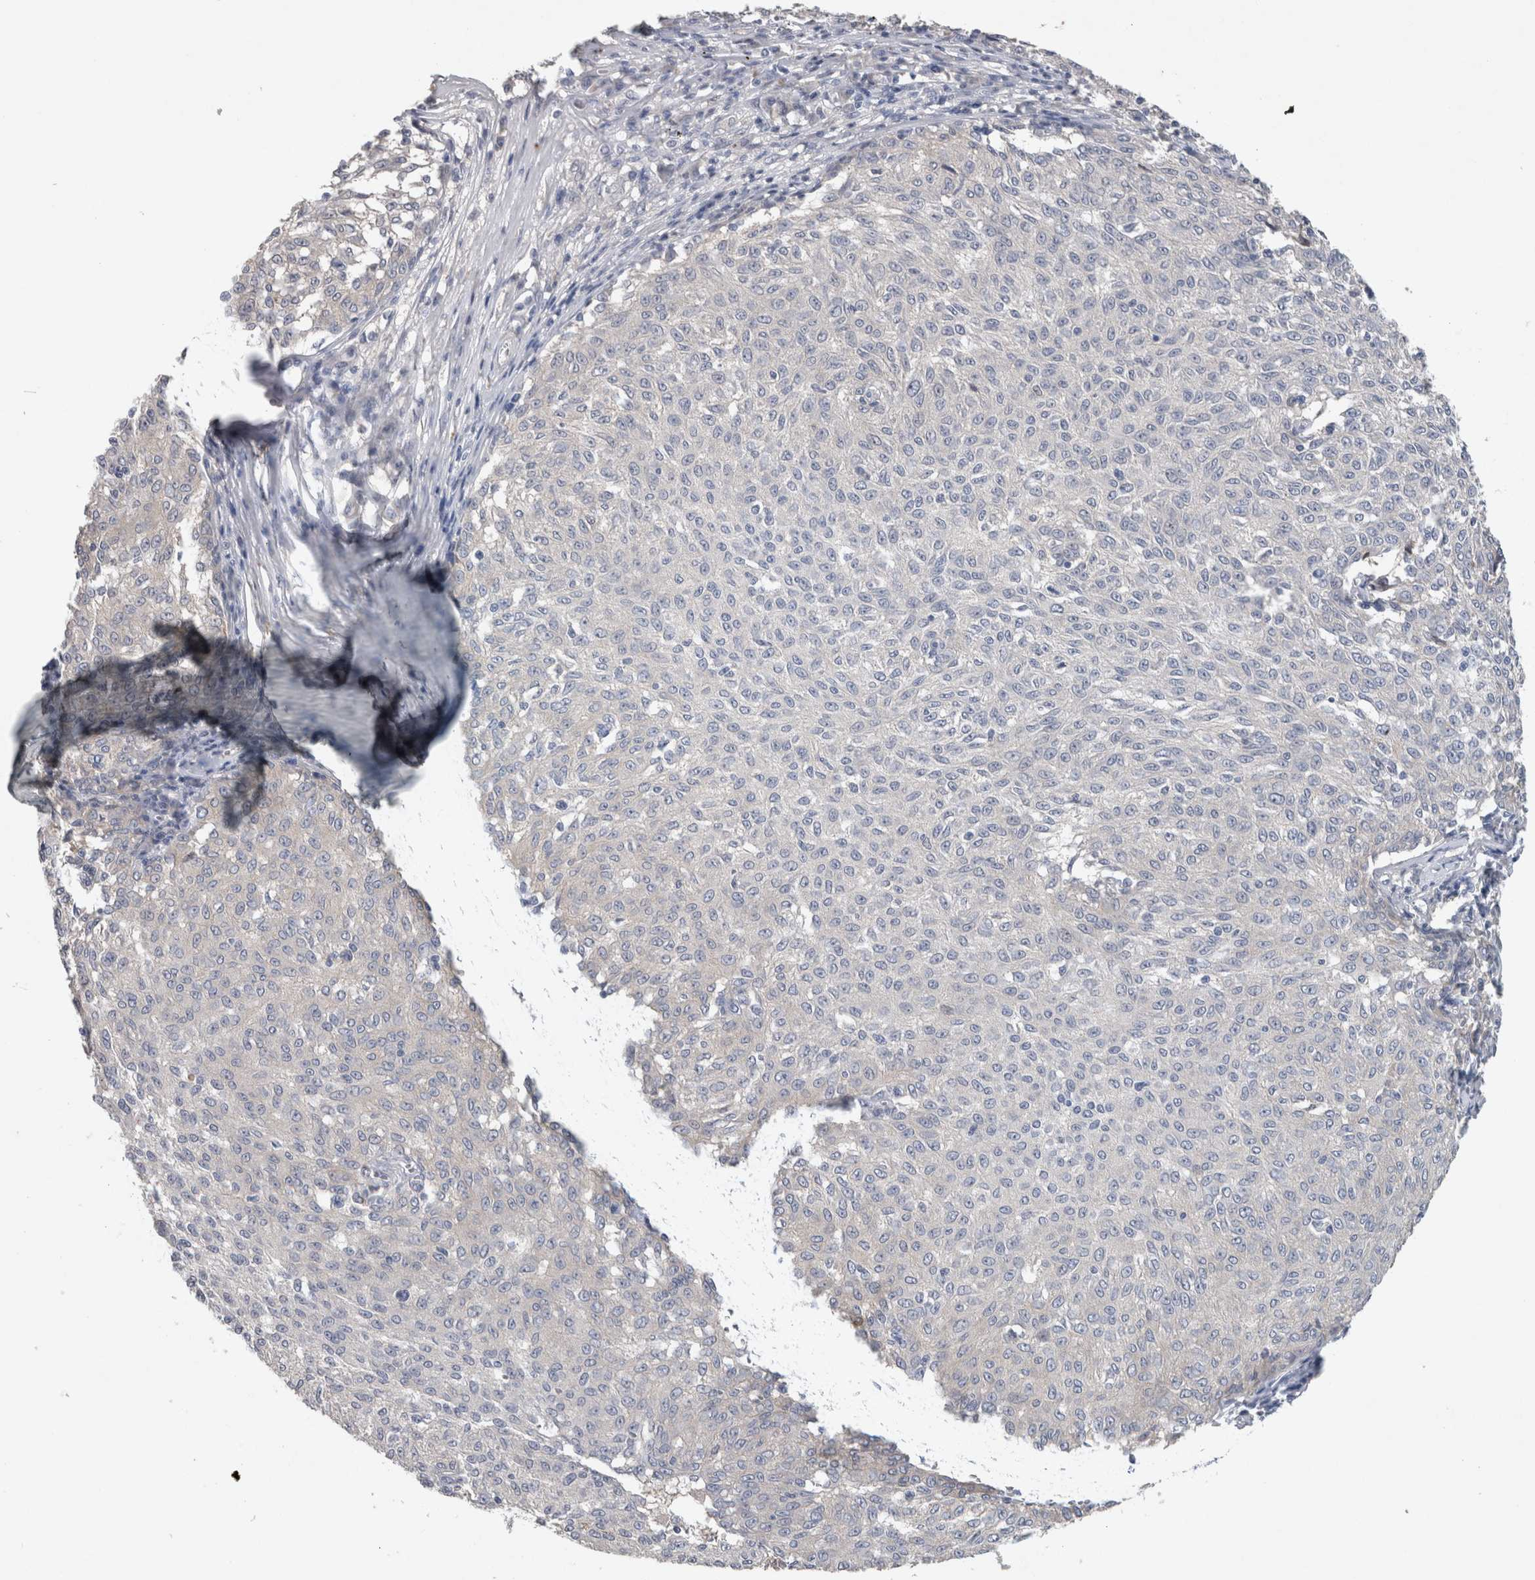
{"staining": {"intensity": "negative", "quantity": "none", "location": "none"}, "tissue": "melanoma", "cell_type": "Tumor cells", "image_type": "cancer", "snomed": [{"axis": "morphology", "description": "Malignant melanoma, NOS"}, {"axis": "topography", "description": "Skin"}], "caption": "High power microscopy image of an immunohistochemistry (IHC) histopathology image of melanoma, revealing no significant expression in tumor cells.", "gene": "HEXD", "patient": {"sex": "female", "age": 72}}